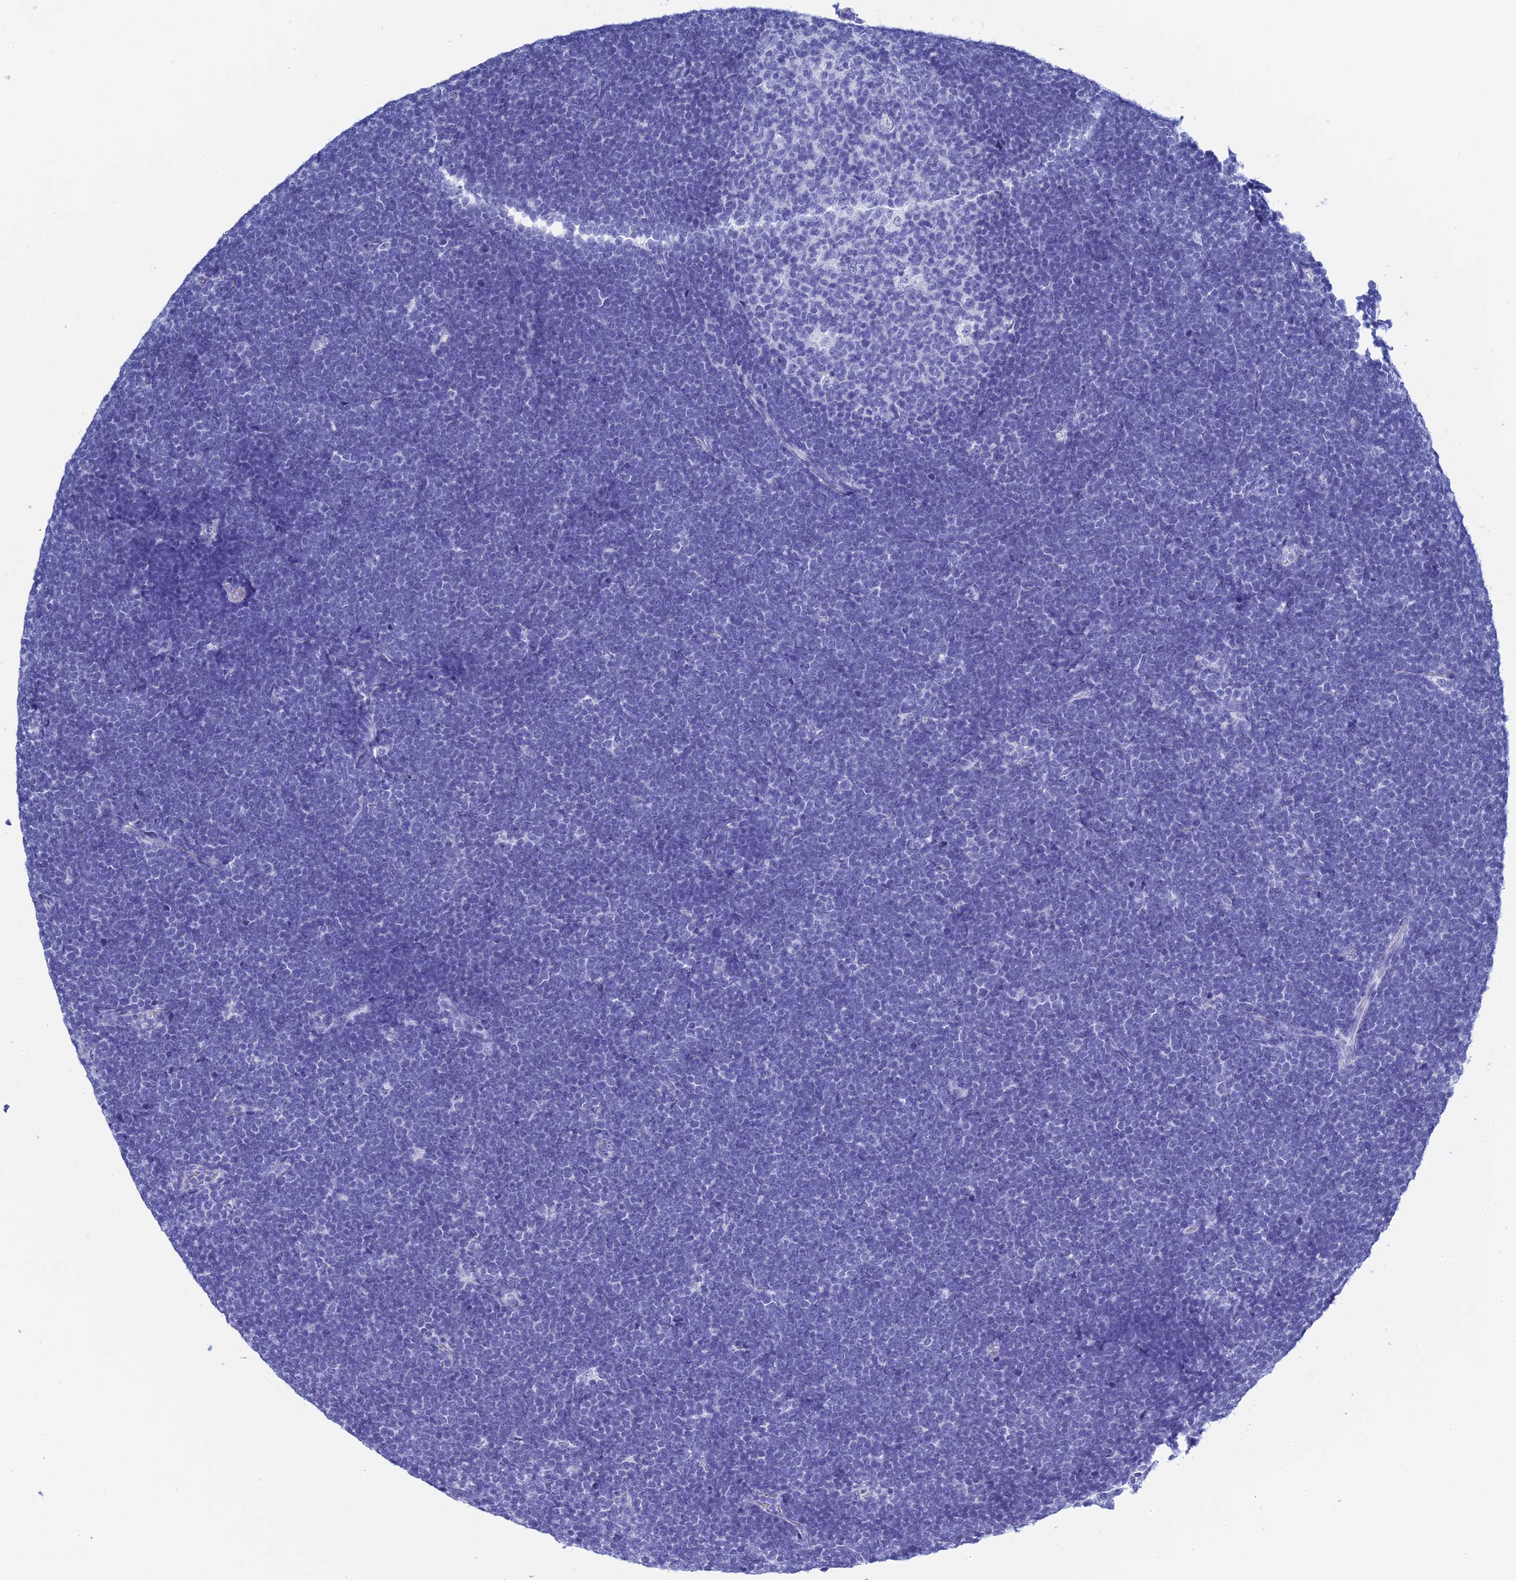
{"staining": {"intensity": "negative", "quantity": "none", "location": "none"}, "tissue": "lymphoma", "cell_type": "Tumor cells", "image_type": "cancer", "snomed": [{"axis": "morphology", "description": "Malignant lymphoma, non-Hodgkin's type, High grade"}, {"axis": "topography", "description": "Lymph node"}], "caption": "An immunohistochemistry (IHC) histopathology image of lymphoma is shown. There is no staining in tumor cells of lymphoma.", "gene": "TEX101", "patient": {"sex": "male", "age": 13}}